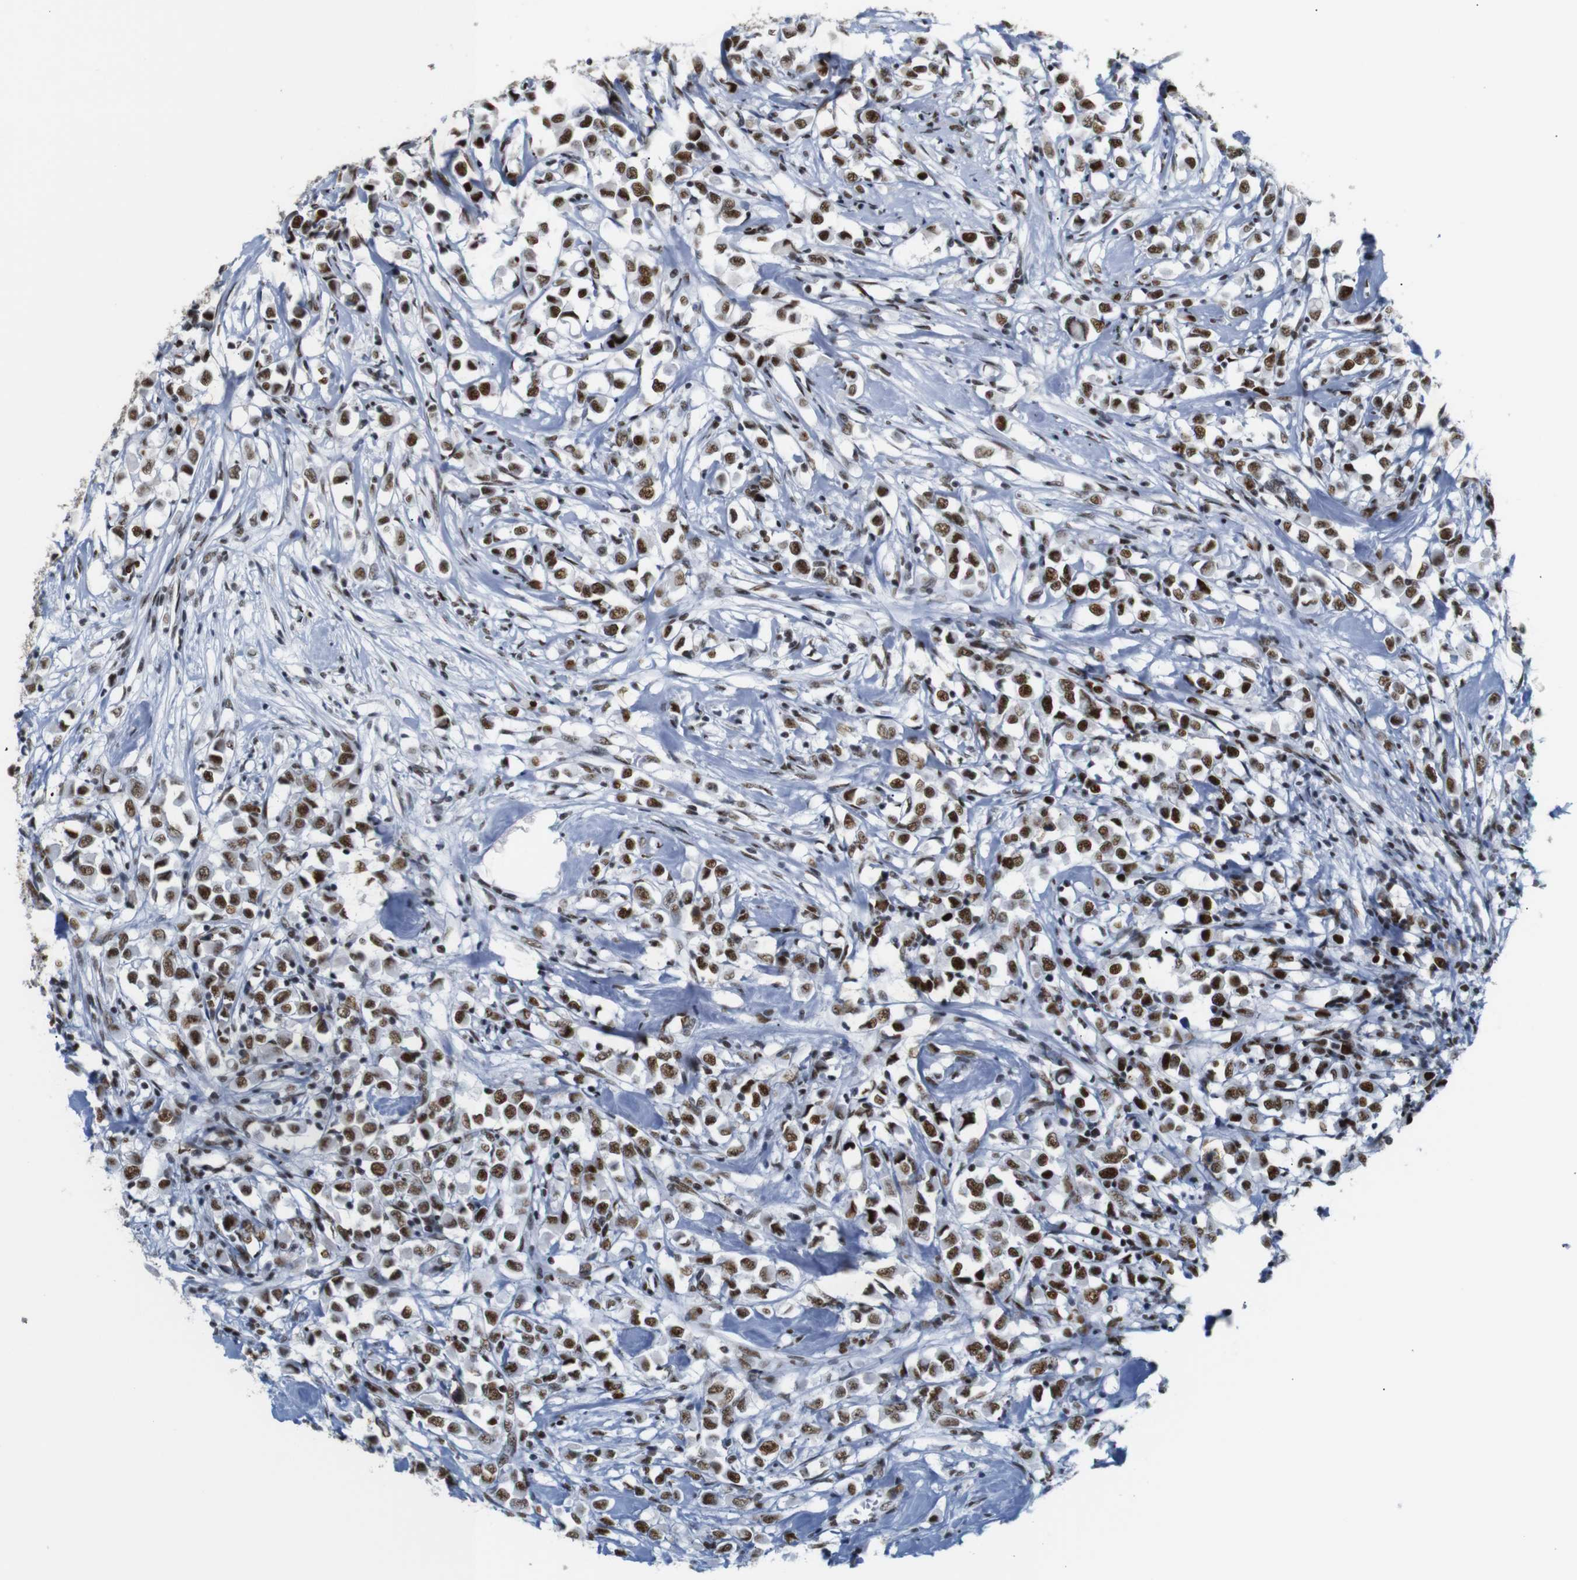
{"staining": {"intensity": "strong", "quantity": ">75%", "location": "nuclear"}, "tissue": "breast cancer", "cell_type": "Tumor cells", "image_type": "cancer", "snomed": [{"axis": "morphology", "description": "Duct carcinoma"}, {"axis": "topography", "description": "Breast"}], "caption": "IHC staining of invasive ductal carcinoma (breast), which displays high levels of strong nuclear expression in approximately >75% of tumor cells indicating strong nuclear protein positivity. The staining was performed using DAB (3,3'-diaminobenzidine) (brown) for protein detection and nuclei were counterstained in hematoxylin (blue).", "gene": "TRA2B", "patient": {"sex": "female", "age": 61}}